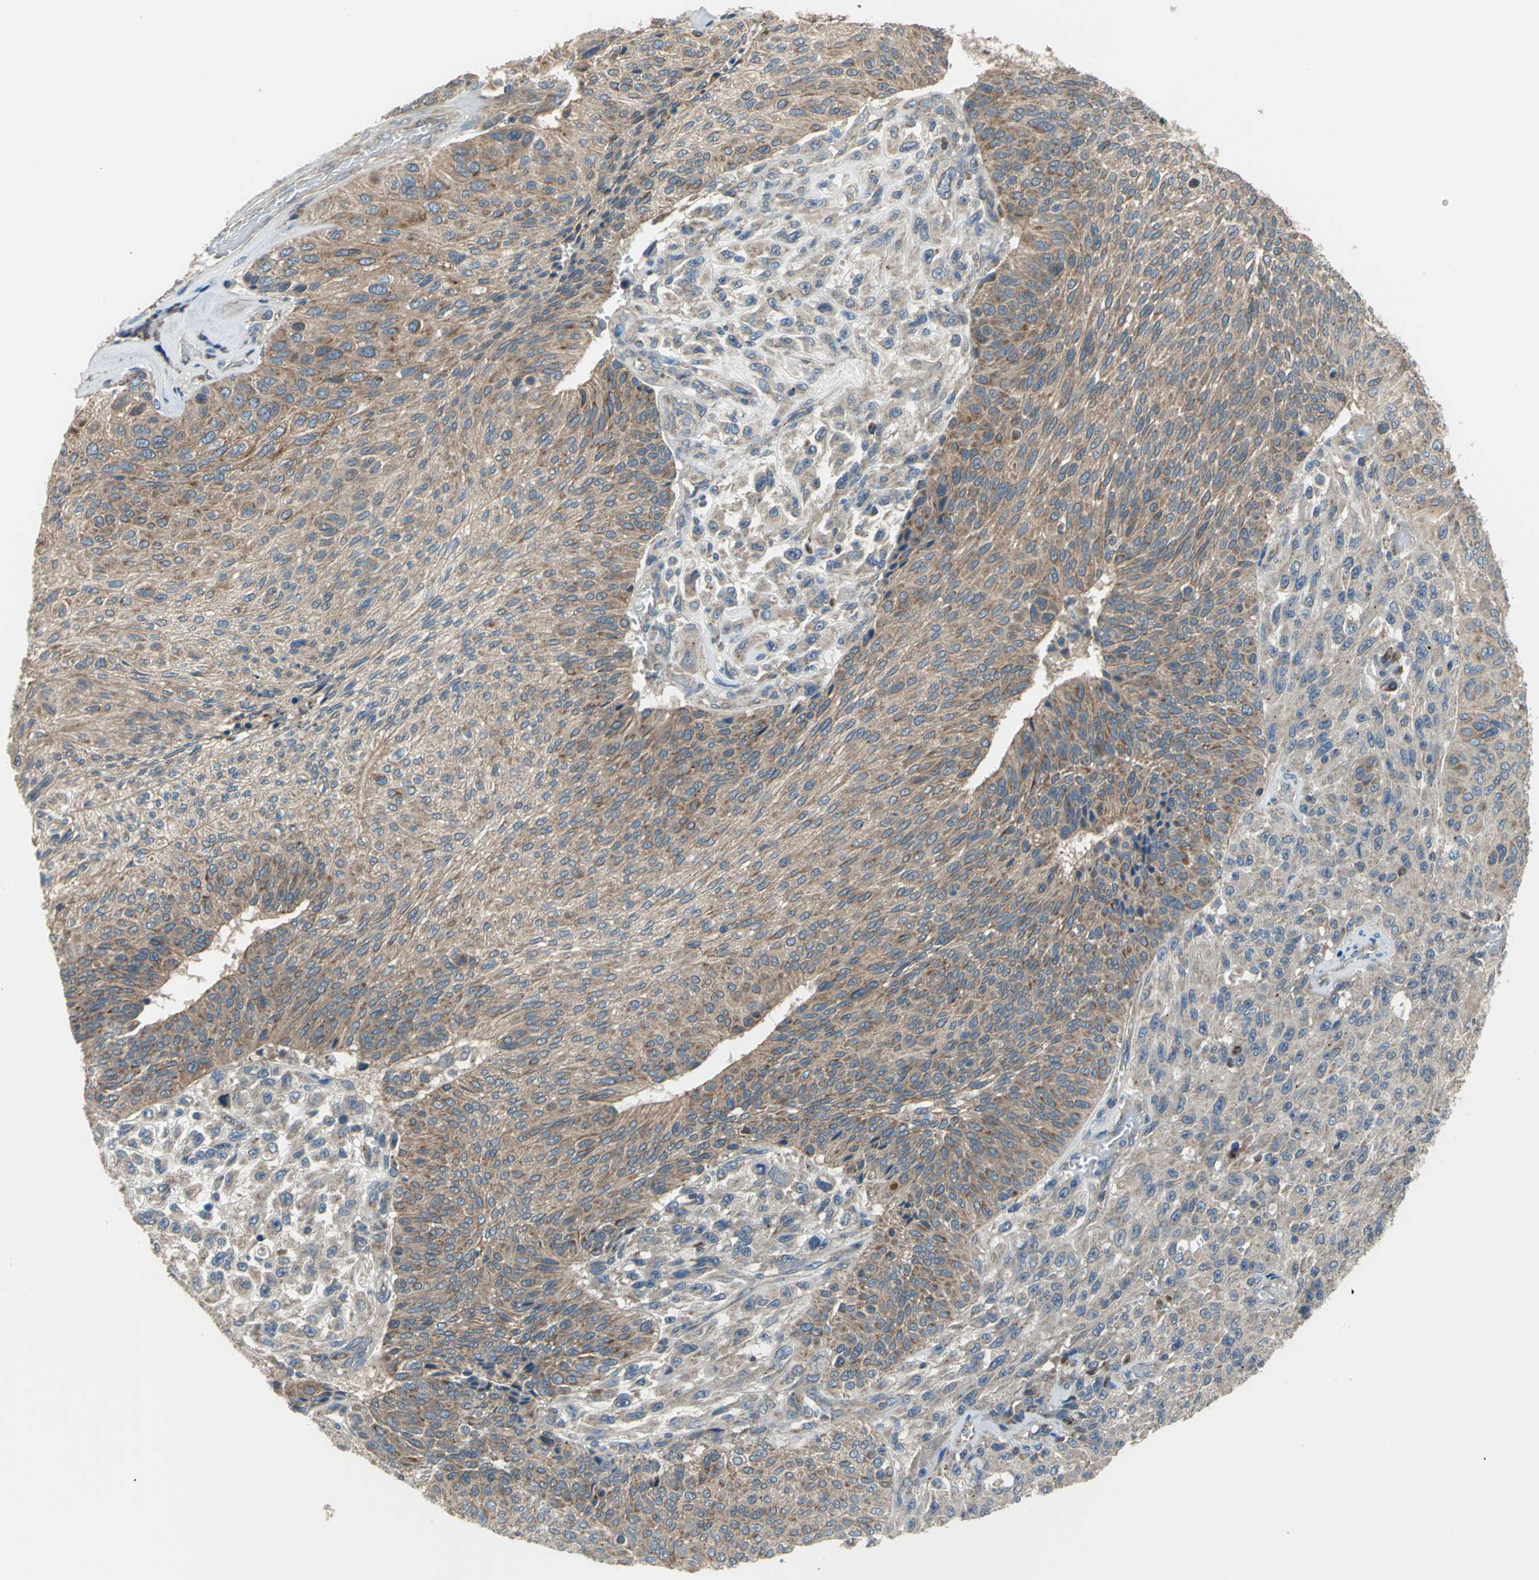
{"staining": {"intensity": "moderate", "quantity": ">75%", "location": "cytoplasmic/membranous"}, "tissue": "urothelial cancer", "cell_type": "Tumor cells", "image_type": "cancer", "snomed": [{"axis": "morphology", "description": "Urothelial carcinoma, High grade"}, {"axis": "topography", "description": "Urinary bladder"}], "caption": "Tumor cells display moderate cytoplasmic/membranous positivity in approximately >75% of cells in urothelial cancer.", "gene": "TRAK1", "patient": {"sex": "male", "age": 66}}